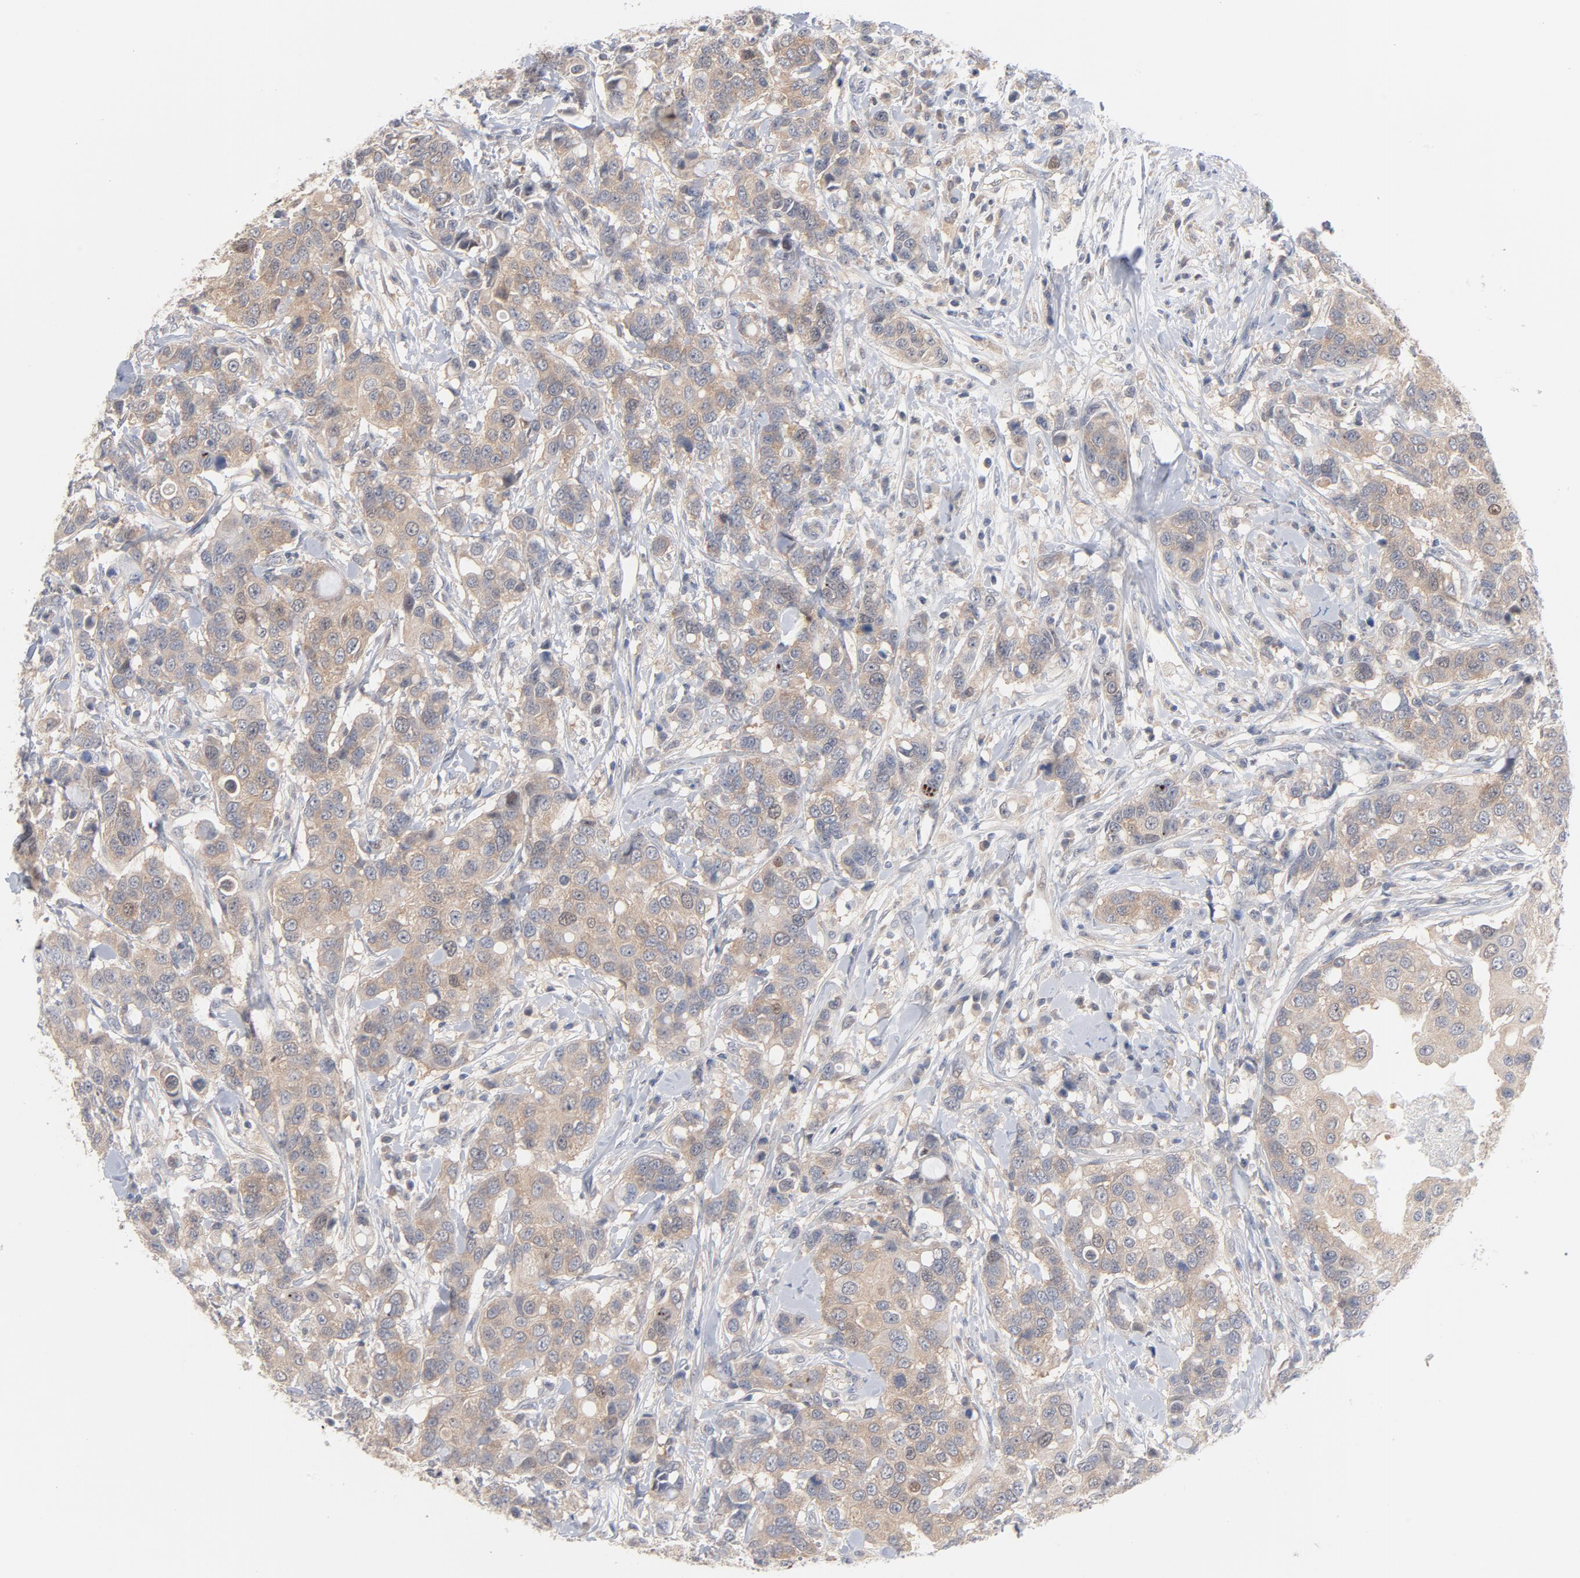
{"staining": {"intensity": "weak", "quantity": ">75%", "location": "cytoplasmic/membranous"}, "tissue": "breast cancer", "cell_type": "Tumor cells", "image_type": "cancer", "snomed": [{"axis": "morphology", "description": "Duct carcinoma"}, {"axis": "topography", "description": "Breast"}], "caption": "Immunohistochemistry (IHC) of human breast invasive ductal carcinoma demonstrates low levels of weak cytoplasmic/membranous staining in about >75% of tumor cells. (Brightfield microscopy of DAB IHC at high magnification).", "gene": "UBL4A", "patient": {"sex": "female", "age": 27}}